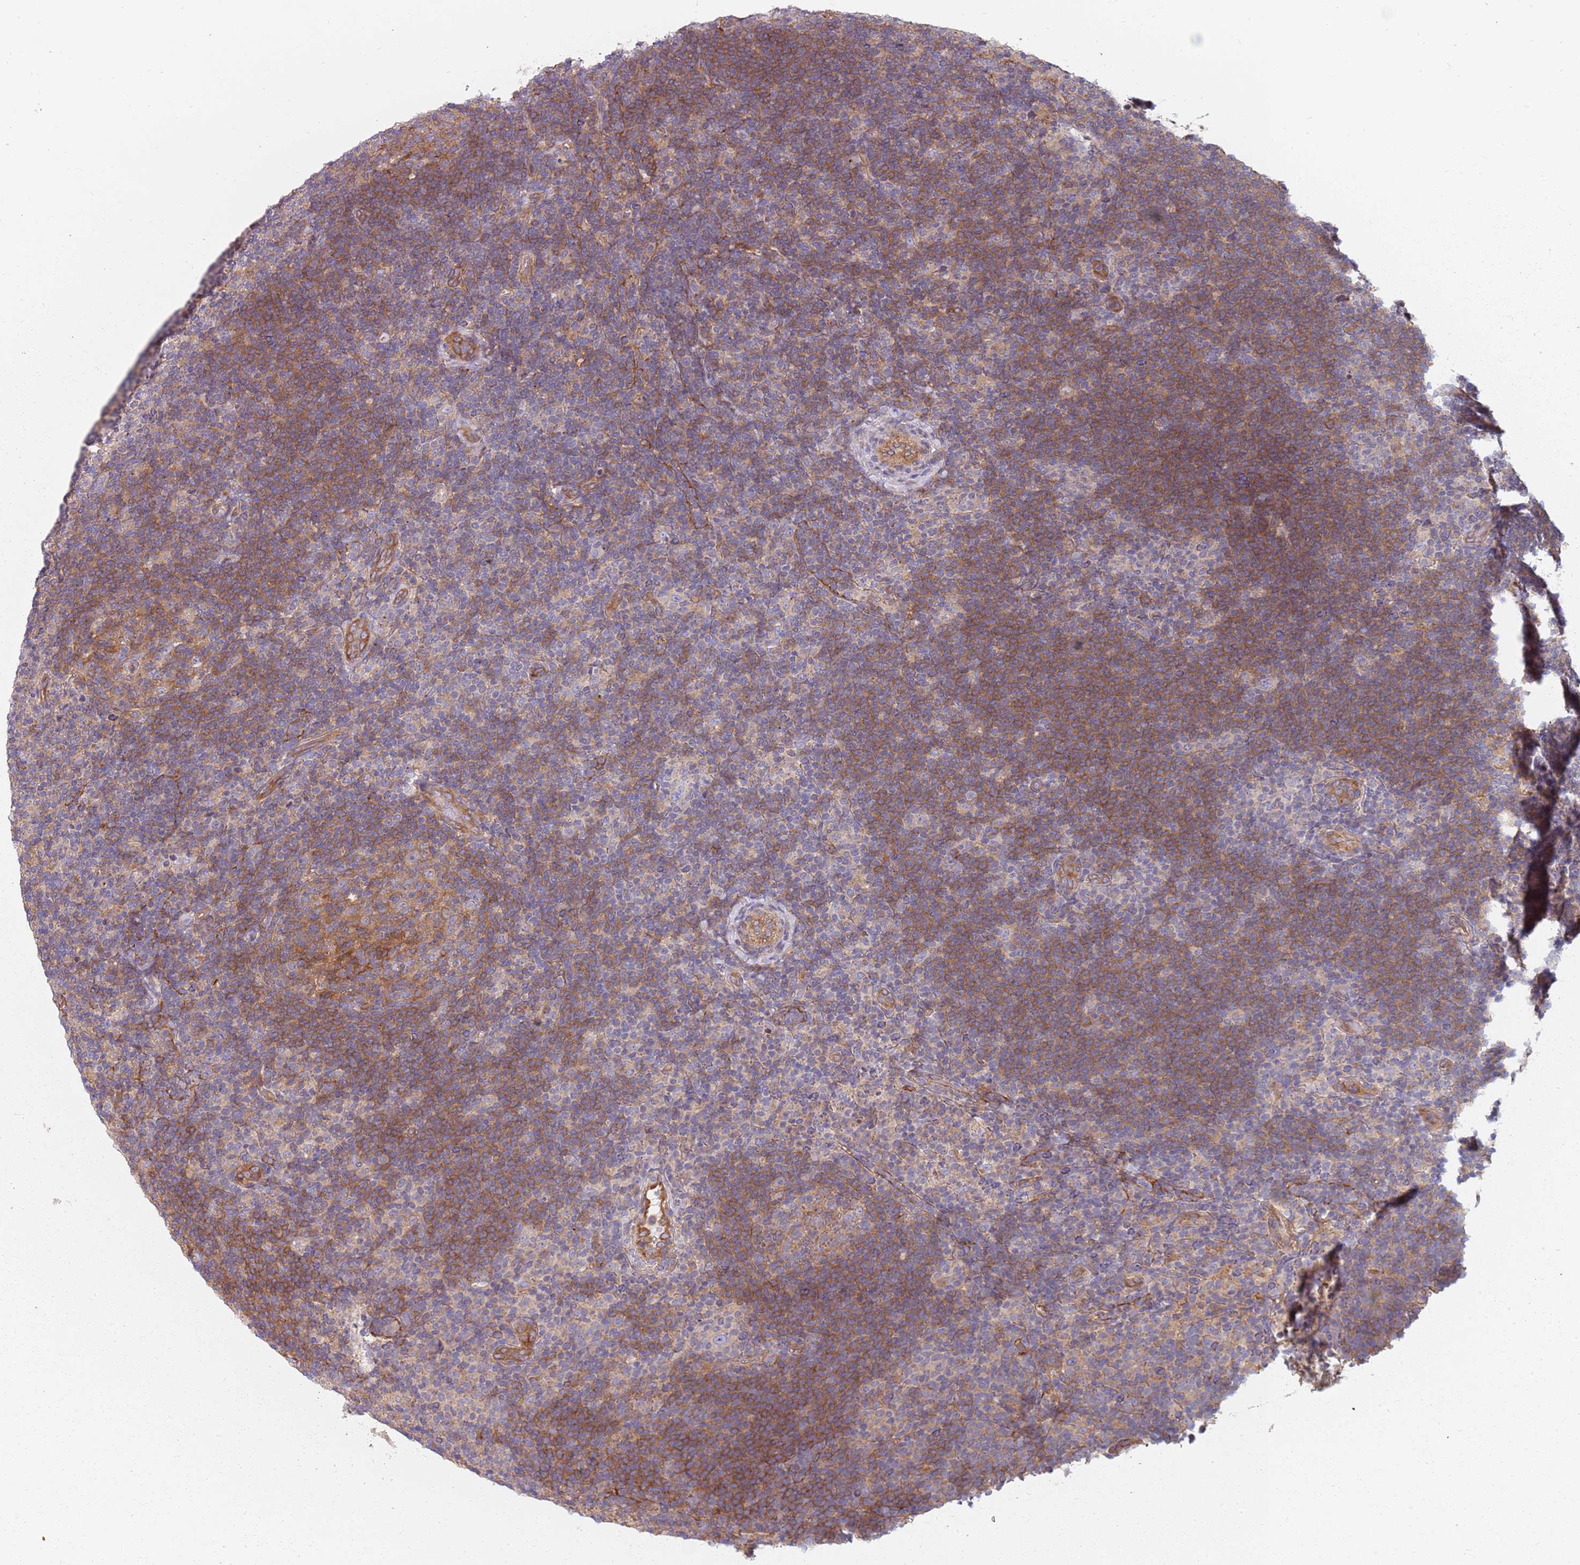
{"staining": {"intensity": "negative", "quantity": "none", "location": "none"}, "tissue": "lymphoma", "cell_type": "Tumor cells", "image_type": "cancer", "snomed": [{"axis": "morphology", "description": "Hodgkin's disease, NOS"}, {"axis": "topography", "description": "Lymph node"}], "caption": "A high-resolution micrograph shows immunohistochemistry staining of lymphoma, which exhibits no significant positivity in tumor cells.", "gene": "SPDL1", "patient": {"sex": "female", "age": 57}}